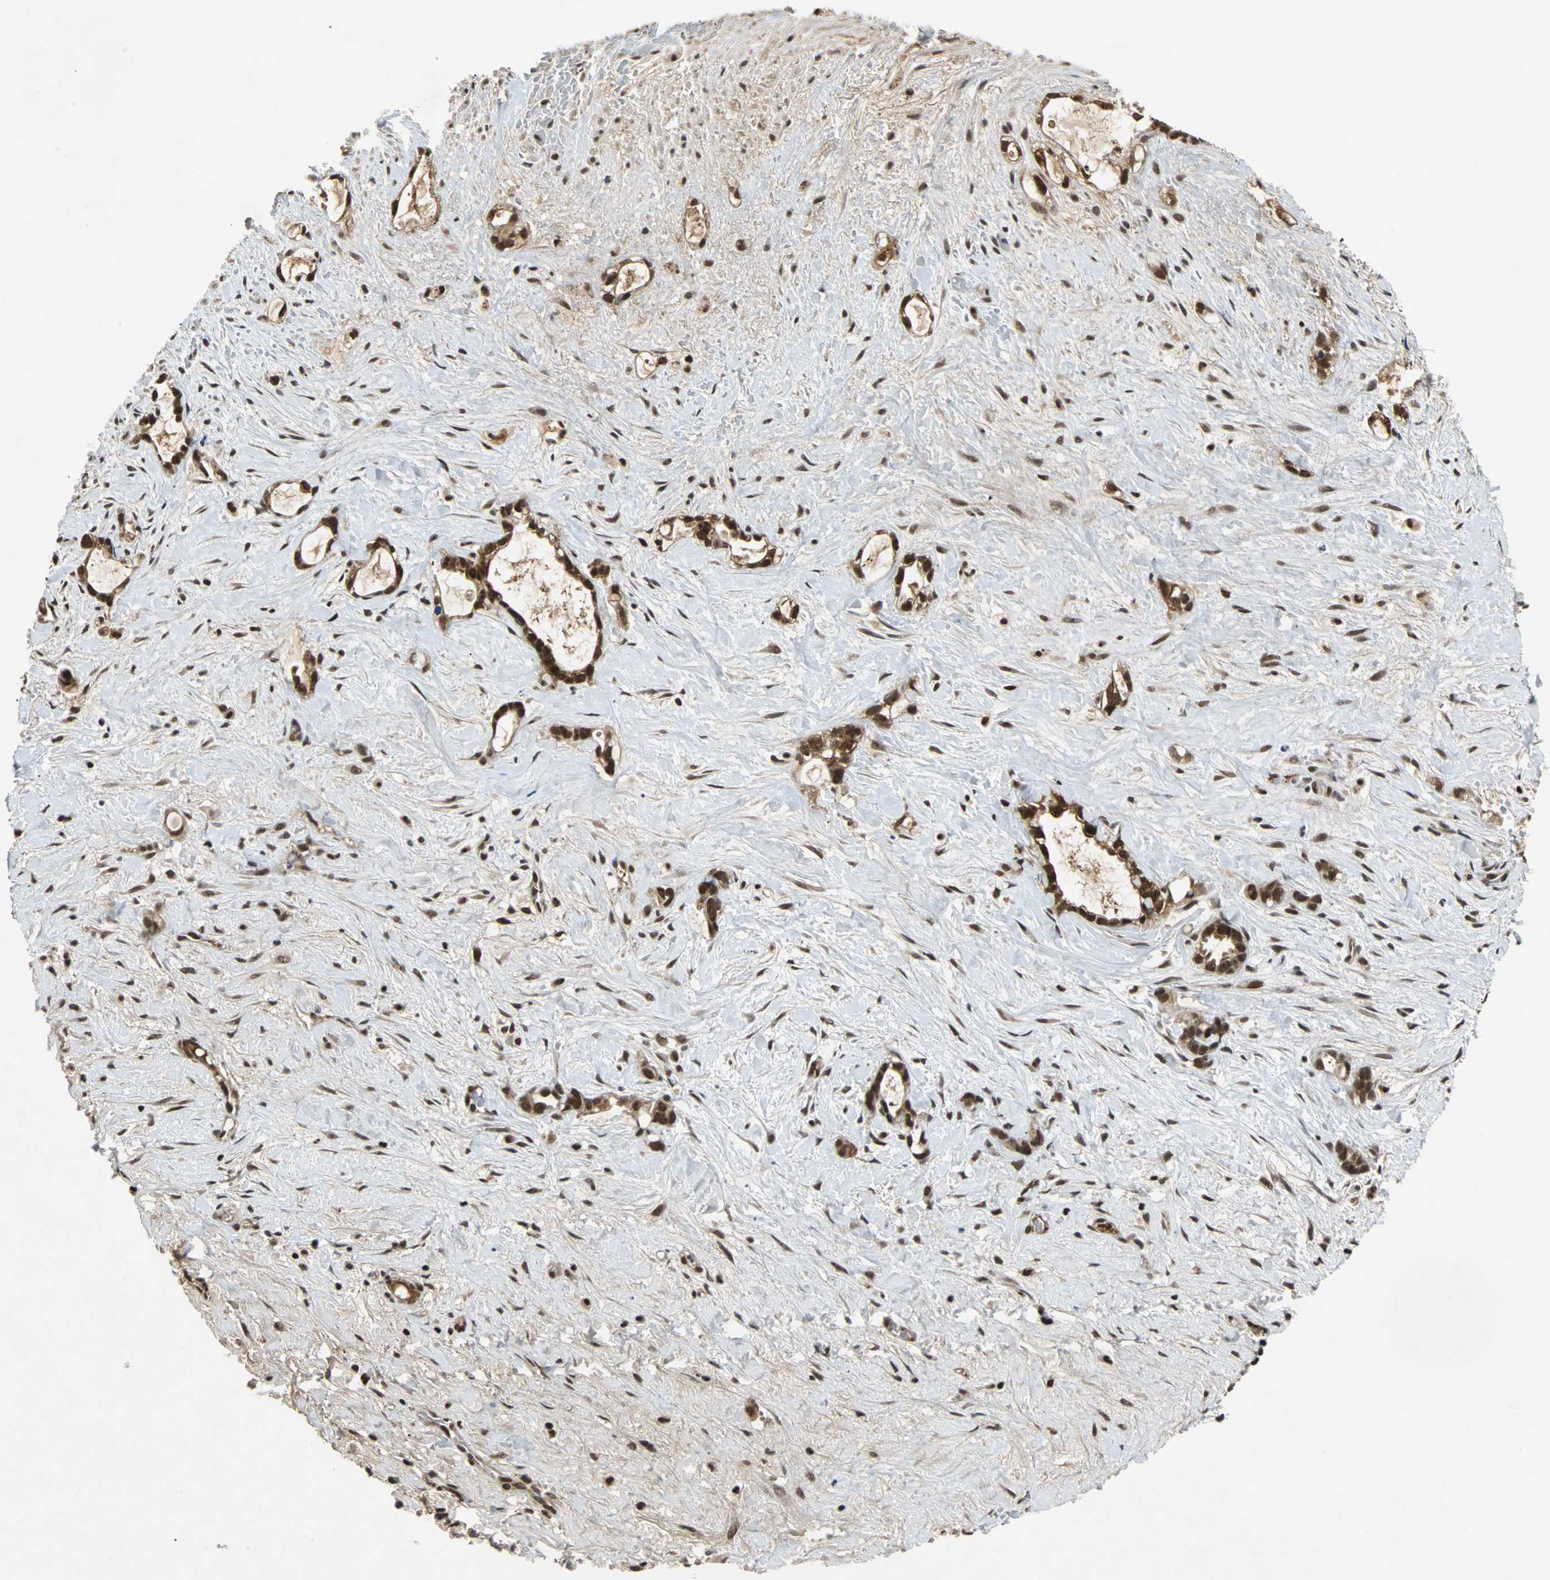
{"staining": {"intensity": "strong", "quantity": ">75%", "location": "cytoplasmic/membranous,nuclear"}, "tissue": "liver cancer", "cell_type": "Tumor cells", "image_type": "cancer", "snomed": [{"axis": "morphology", "description": "Cholangiocarcinoma"}, {"axis": "topography", "description": "Liver"}], "caption": "Protein staining of cholangiocarcinoma (liver) tissue reveals strong cytoplasmic/membranous and nuclear expression in approximately >75% of tumor cells.", "gene": "TAF5", "patient": {"sex": "female", "age": 65}}